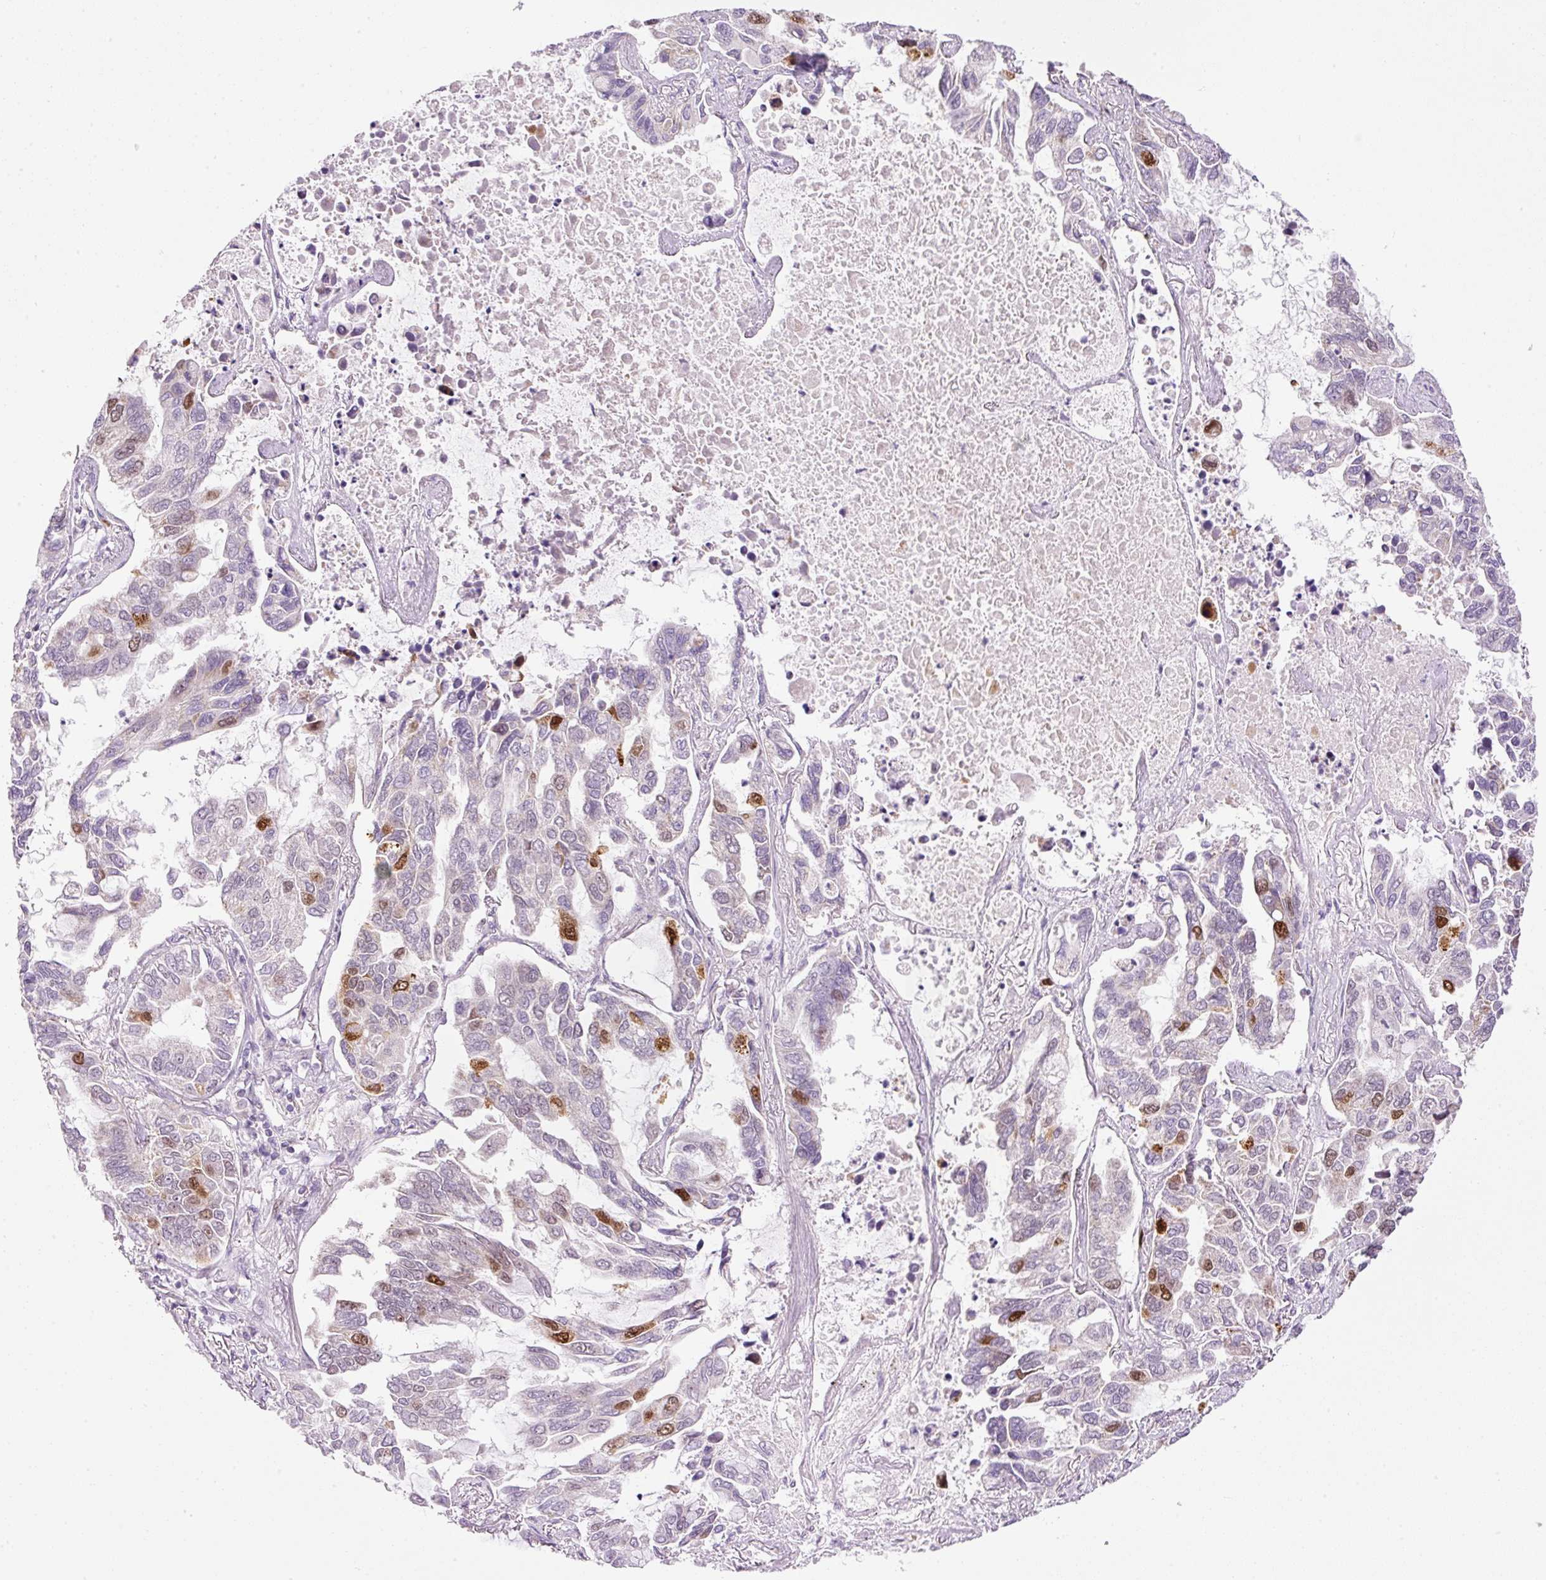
{"staining": {"intensity": "strong", "quantity": "<25%", "location": "nuclear"}, "tissue": "lung cancer", "cell_type": "Tumor cells", "image_type": "cancer", "snomed": [{"axis": "morphology", "description": "Adenocarcinoma, NOS"}, {"axis": "topography", "description": "Lung"}], "caption": "Lung cancer (adenocarcinoma) tissue shows strong nuclear positivity in approximately <25% of tumor cells", "gene": "KPNA2", "patient": {"sex": "male", "age": 64}}